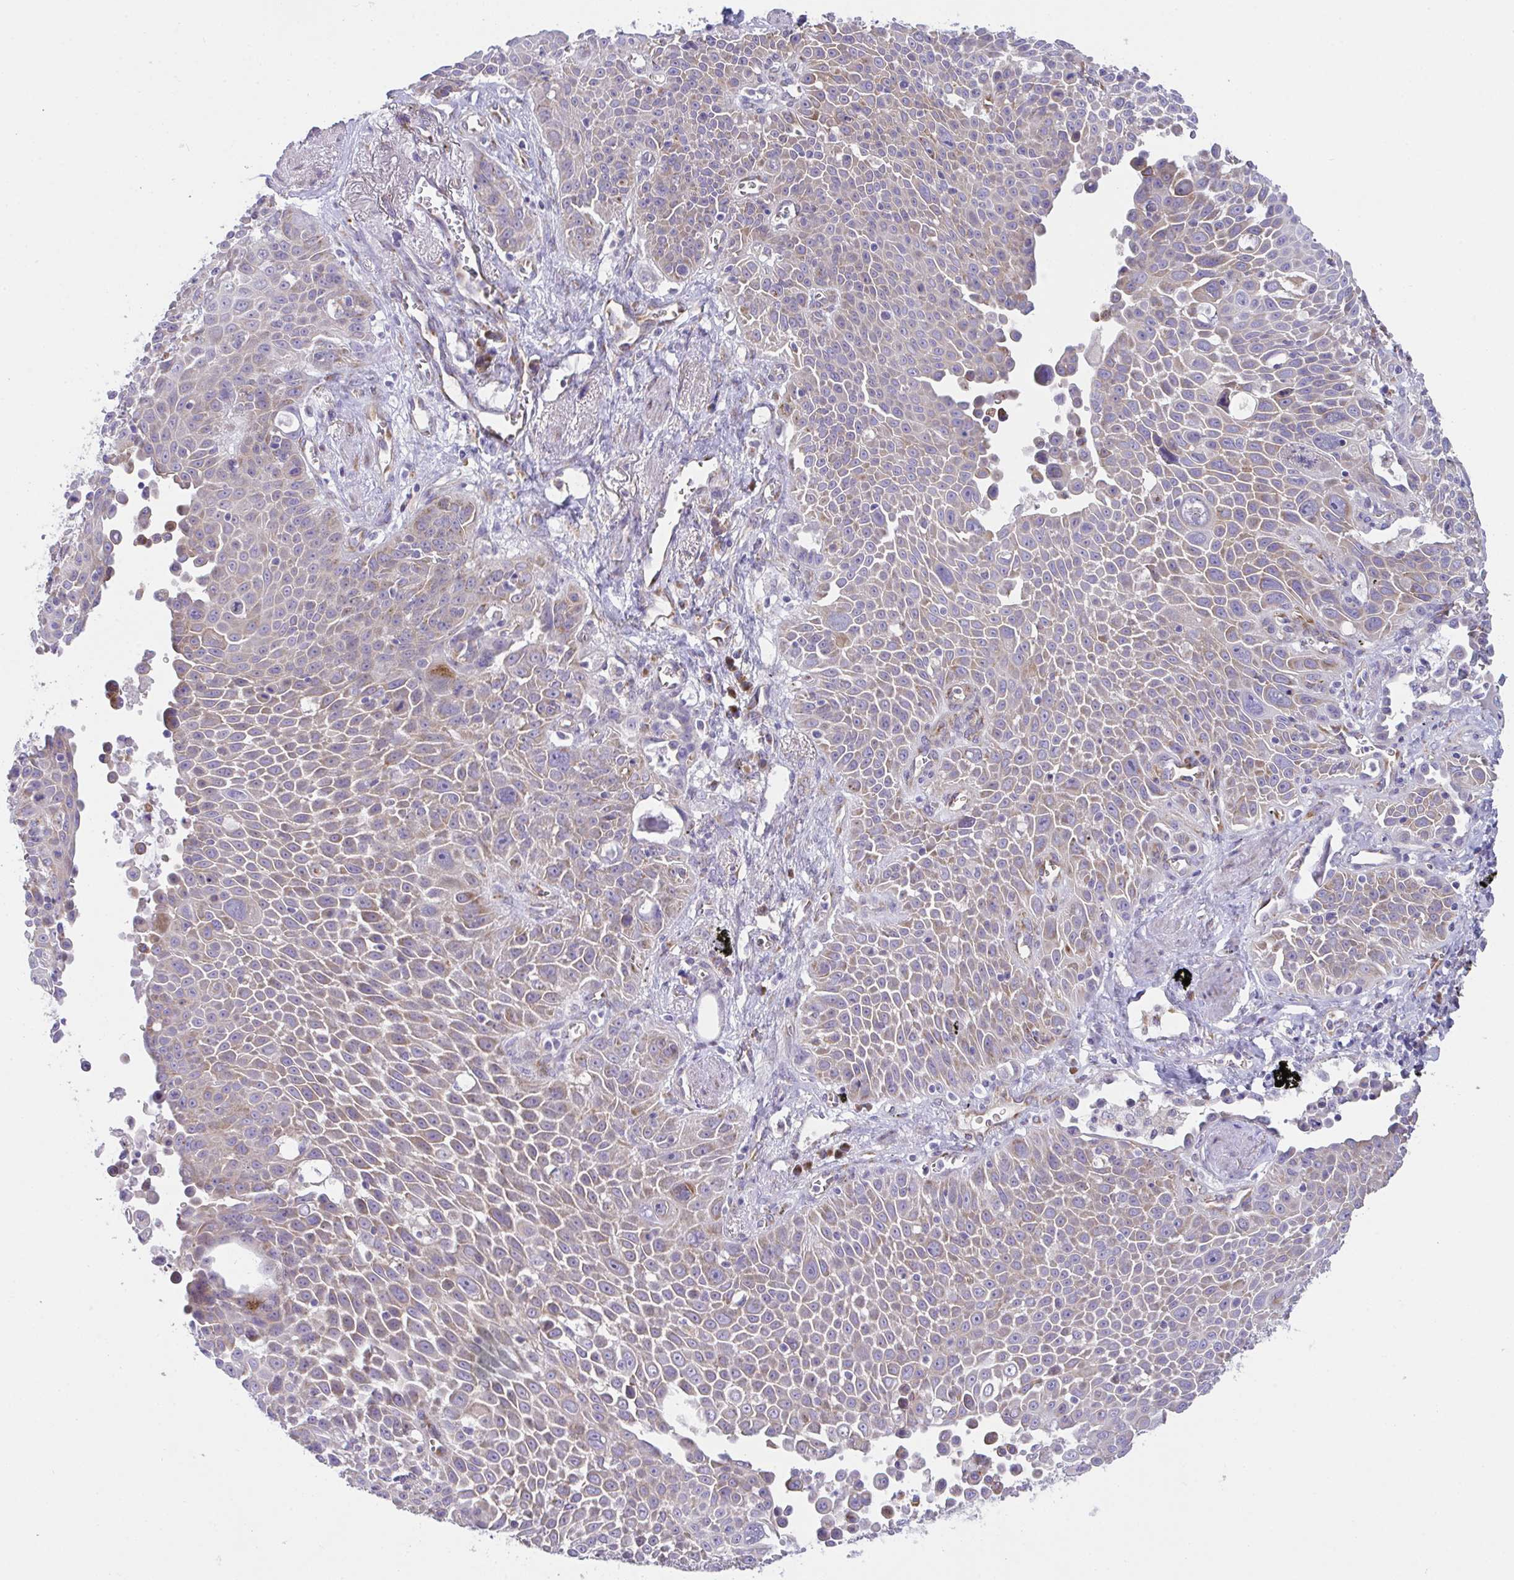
{"staining": {"intensity": "moderate", "quantity": "25%-75%", "location": "cytoplasmic/membranous"}, "tissue": "lung cancer", "cell_type": "Tumor cells", "image_type": "cancer", "snomed": [{"axis": "morphology", "description": "Squamous cell carcinoma, NOS"}, {"axis": "morphology", "description": "Squamous cell carcinoma, metastatic, NOS"}, {"axis": "topography", "description": "Lymph node"}, {"axis": "topography", "description": "Lung"}], "caption": "Immunohistochemistry (IHC) histopathology image of lung cancer stained for a protein (brown), which shows medium levels of moderate cytoplasmic/membranous staining in approximately 25%-75% of tumor cells.", "gene": "MIA3", "patient": {"sex": "female", "age": 62}}